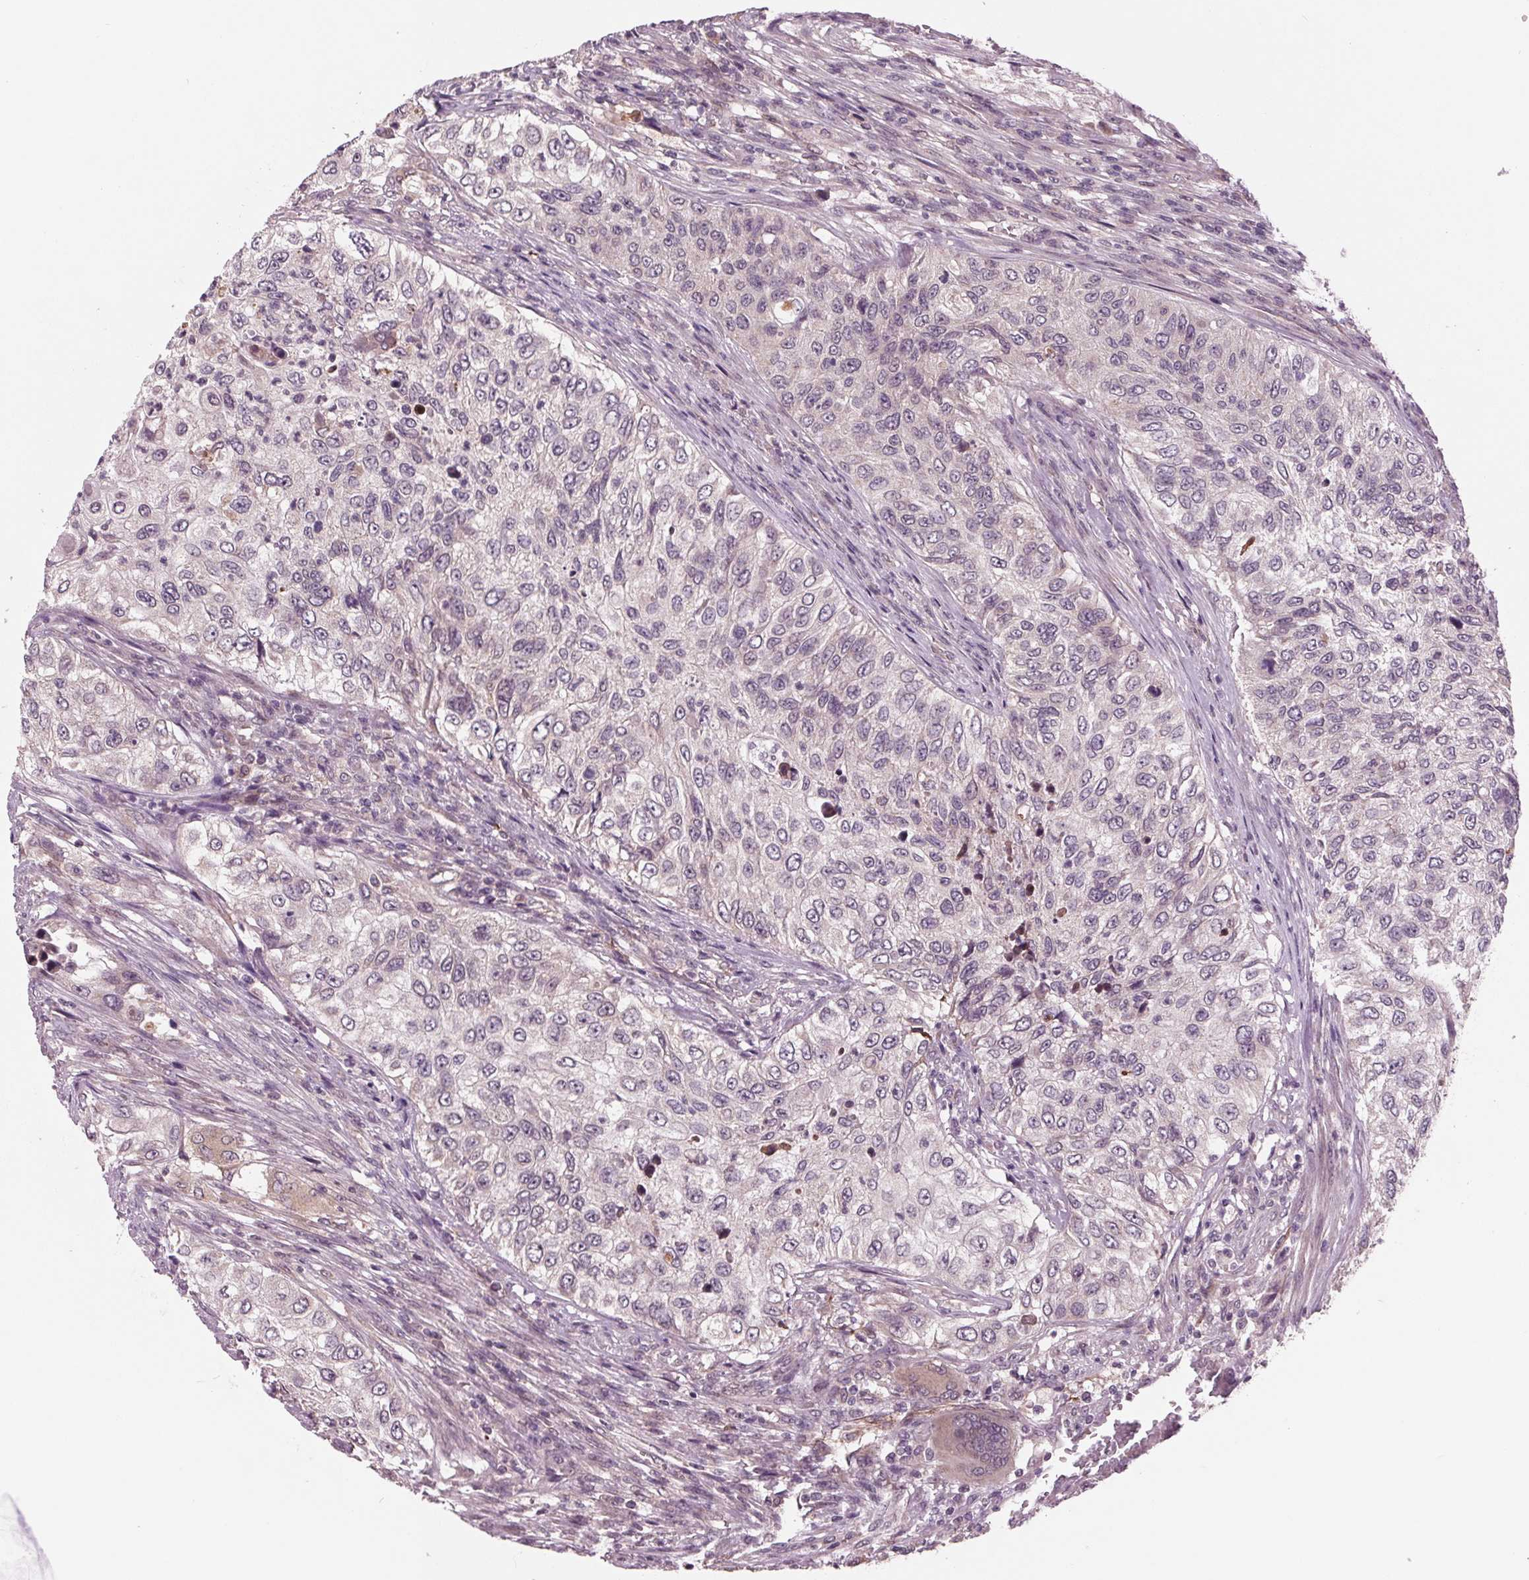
{"staining": {"intensity": "negative", "quantity": "none", "location": "none"}, "tissue": "urothelial cancer", "cell_type": "Tumor cells", "image_type": "cancer", "snomed": [{"axis": "morphology", "description": "Urothelial carcinoma, High grade"}, {"axis": "topography", "description": "Urinary bladder"}], "caption": "Immunohistochemical staining of urothelial cancer demonstrates no significant positivity in tumor cells.", "gene": "MAPK8", "patient": {"sex": "female", "age": 60}}